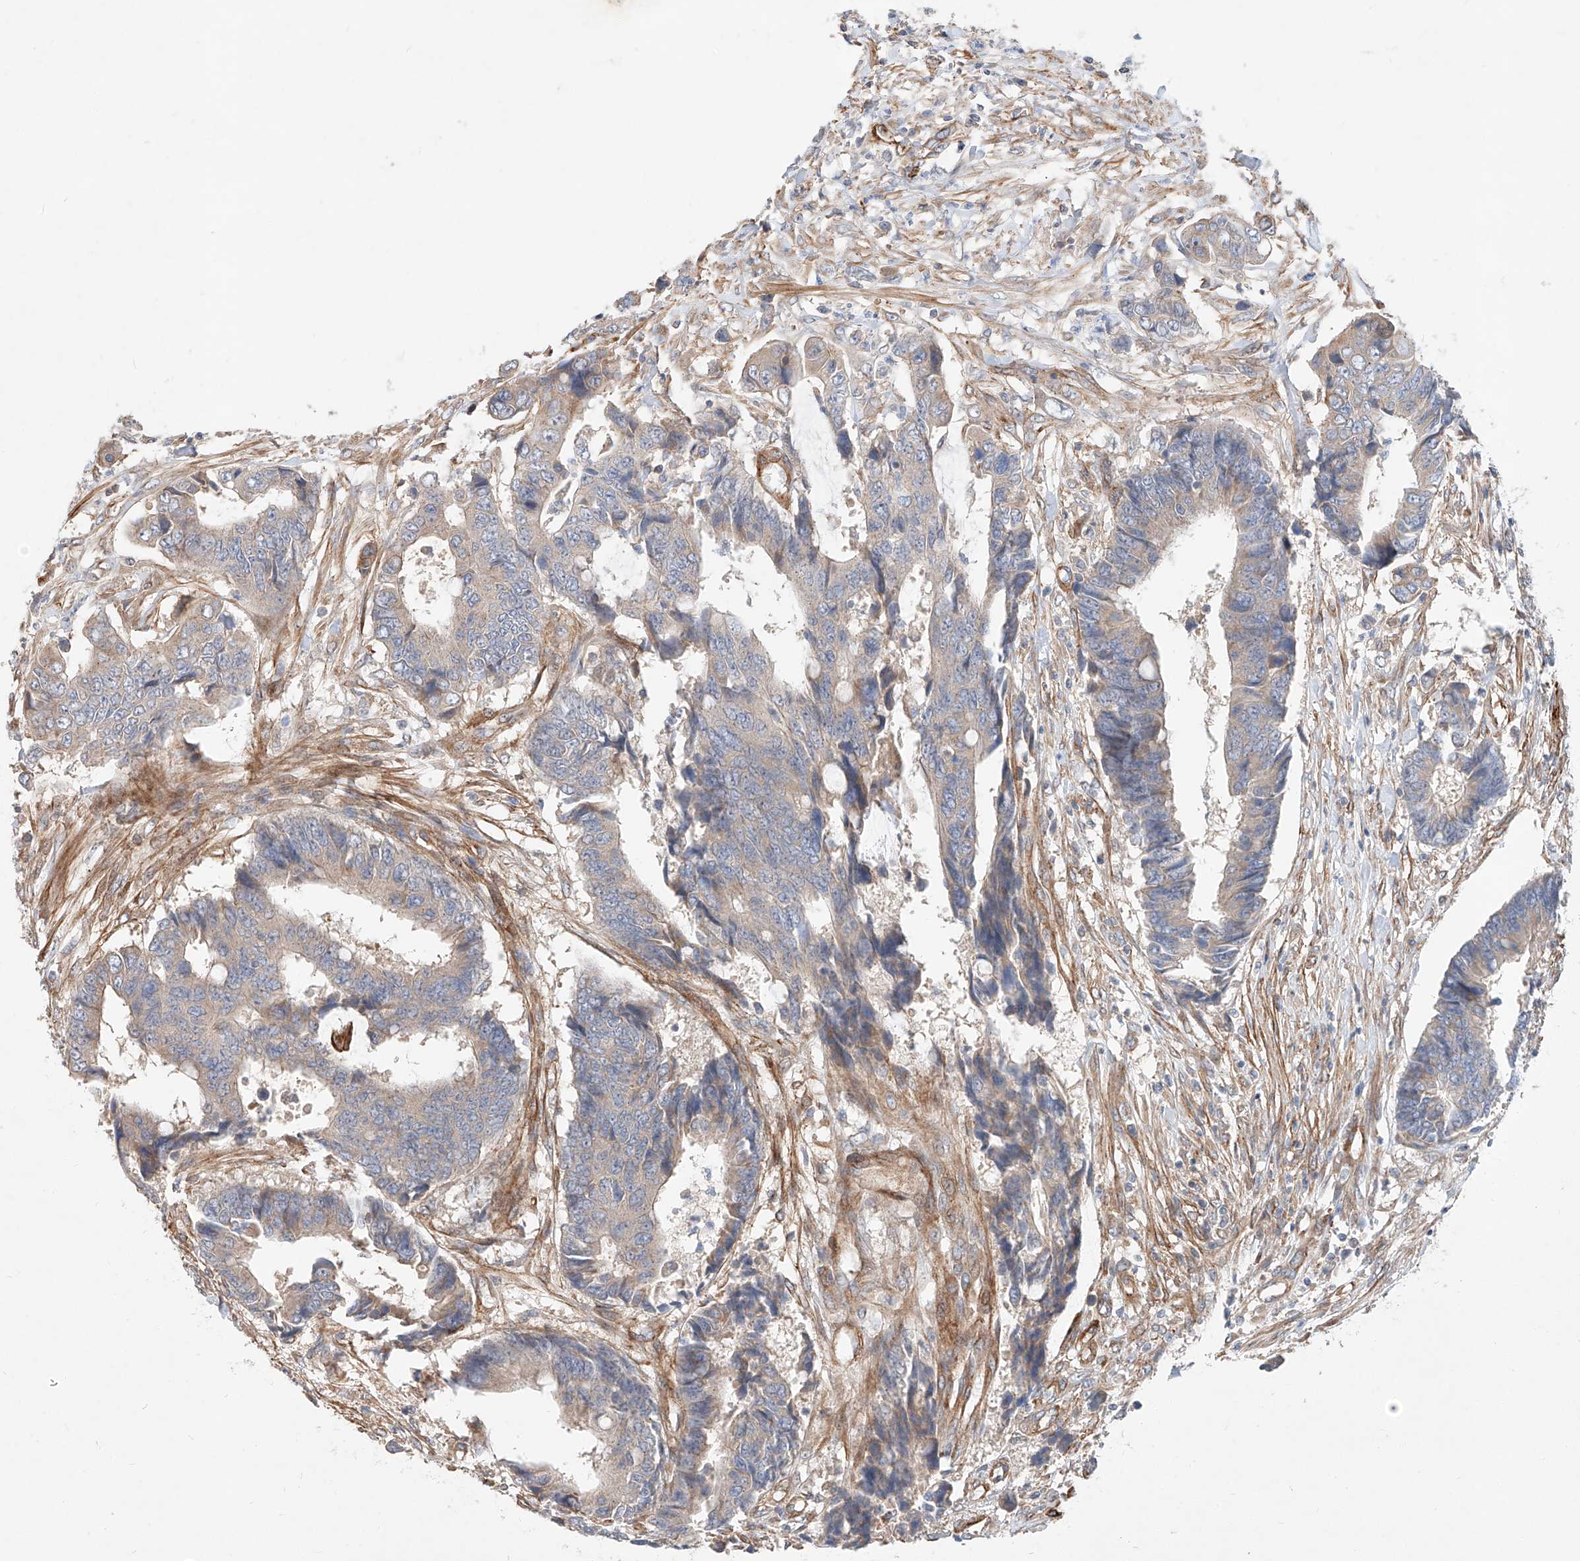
{"staining": {"intensity": "weak", "quantity": "<25%", "location": "cytoplasmic/membranous"}, "tissue": "colorectal cancer", "cell_type": "Tumor cells", "image_type": "cancer", "snomed": [{"axis": "morphology", "description": "Adenocarcinoma, NOS"}, {"axis": "topography", "description": "Rectum"}], "caption": "The micrograph displays no significant expression in tumor cells of adenocarcinoma (colorectal). (DAB (3,3'-diaminobenzidine) immunohistochemistry visualized using brightfield microscopy, high magnification).", "gene": "MINDY4", "patient": {"sex": "male", "age": 84}}